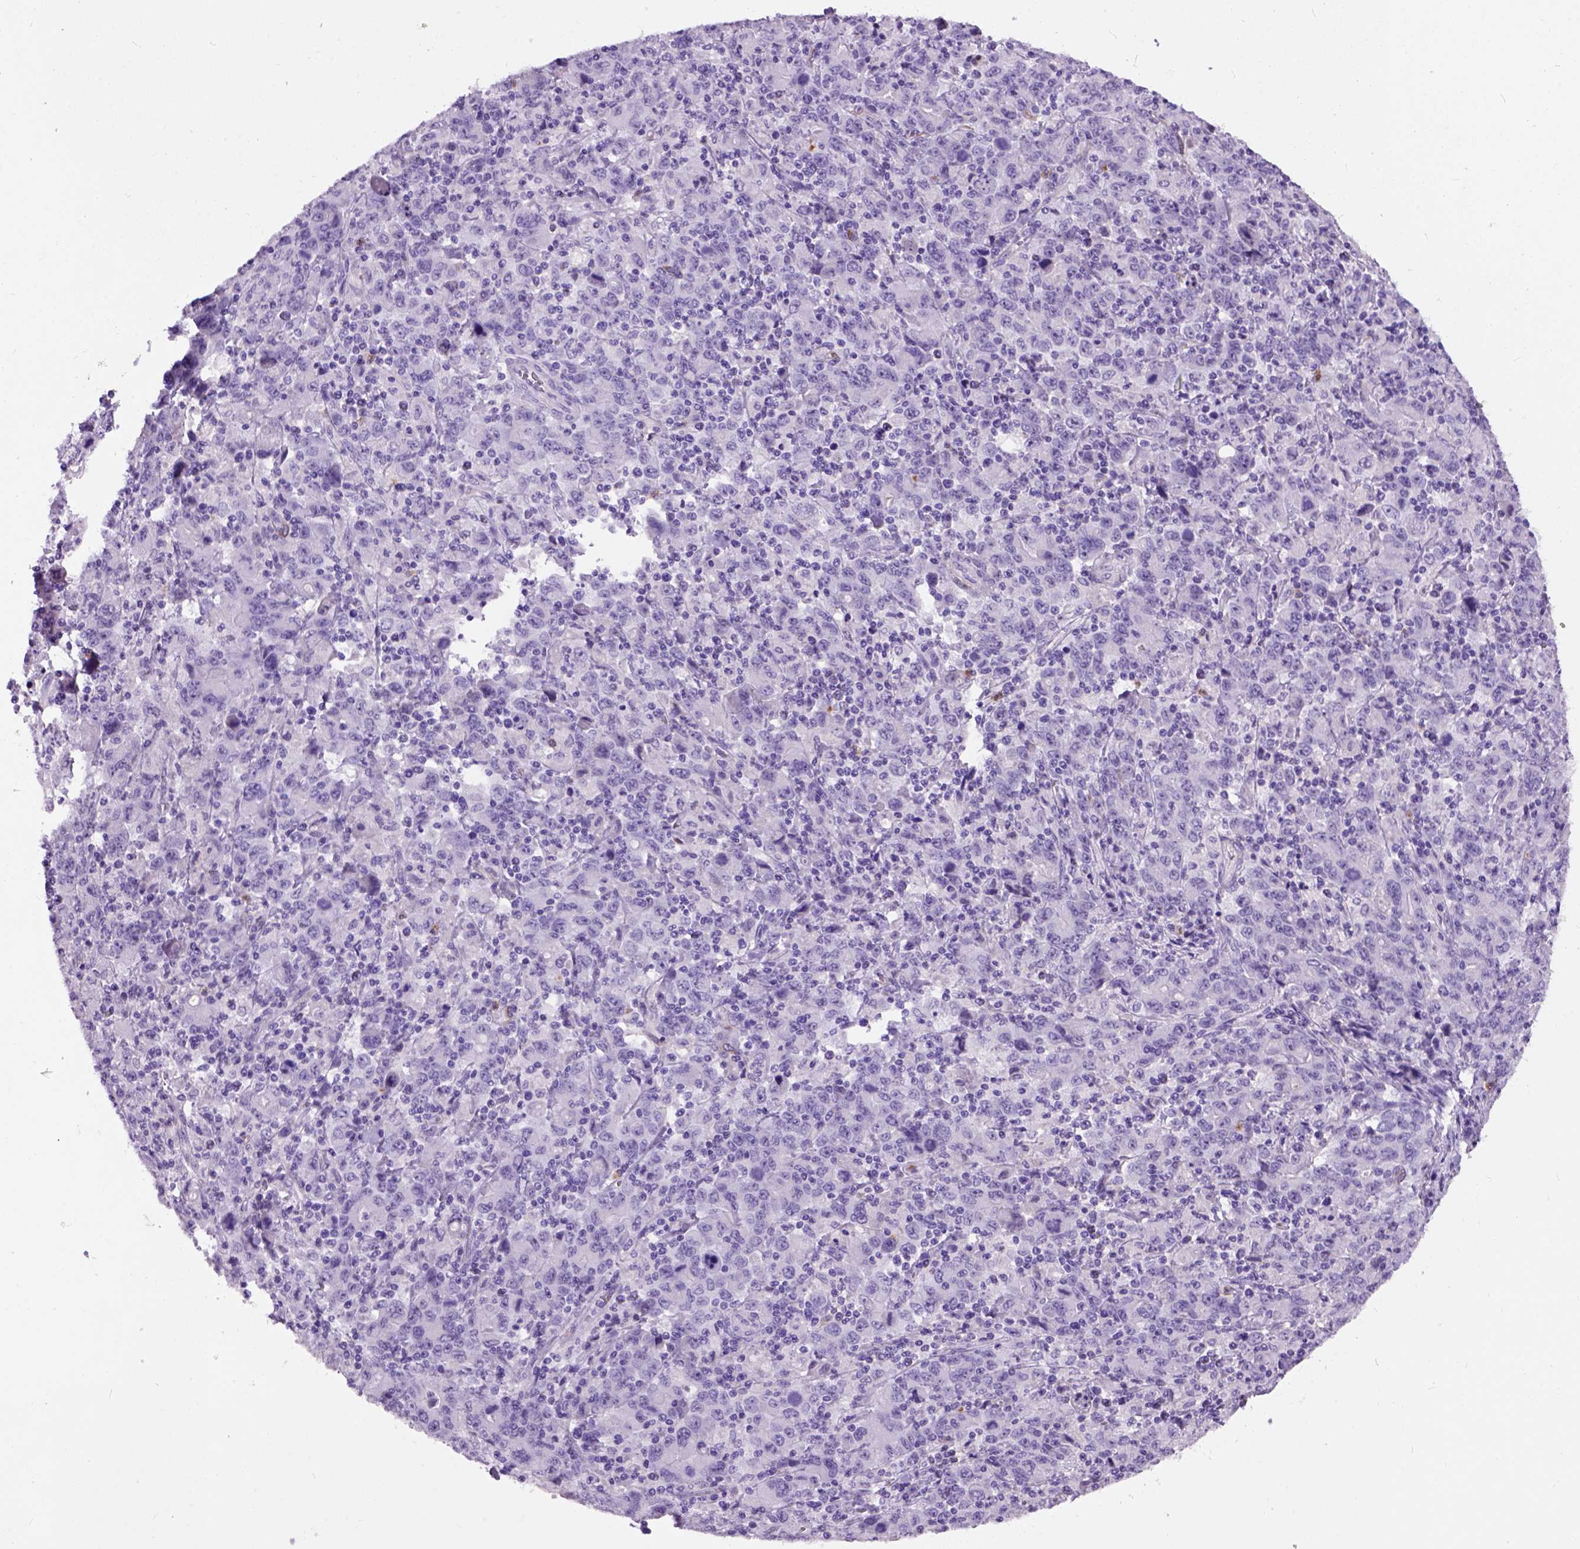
{"staining": {"intensity": "negative", "quantity": "none", "location": "none"}, "tissue": "stomach cancer", "cell_type": "Tumor cells", "image_type": "cancer", "snomed": [{"axis": "morphology", "description": "Adenocarcinoma, NOS"}, {"axis": "topography", "description": "Stomach, upper"}], "caption": "A photomicrograph of stomach cancer (adenocarcinoma) stained for a protein demonstrates no brown staining in tumor cells. Nuclei are stained in blue.", "gene": "MAPT", "patient": {"sex": "male", "age": 69}}